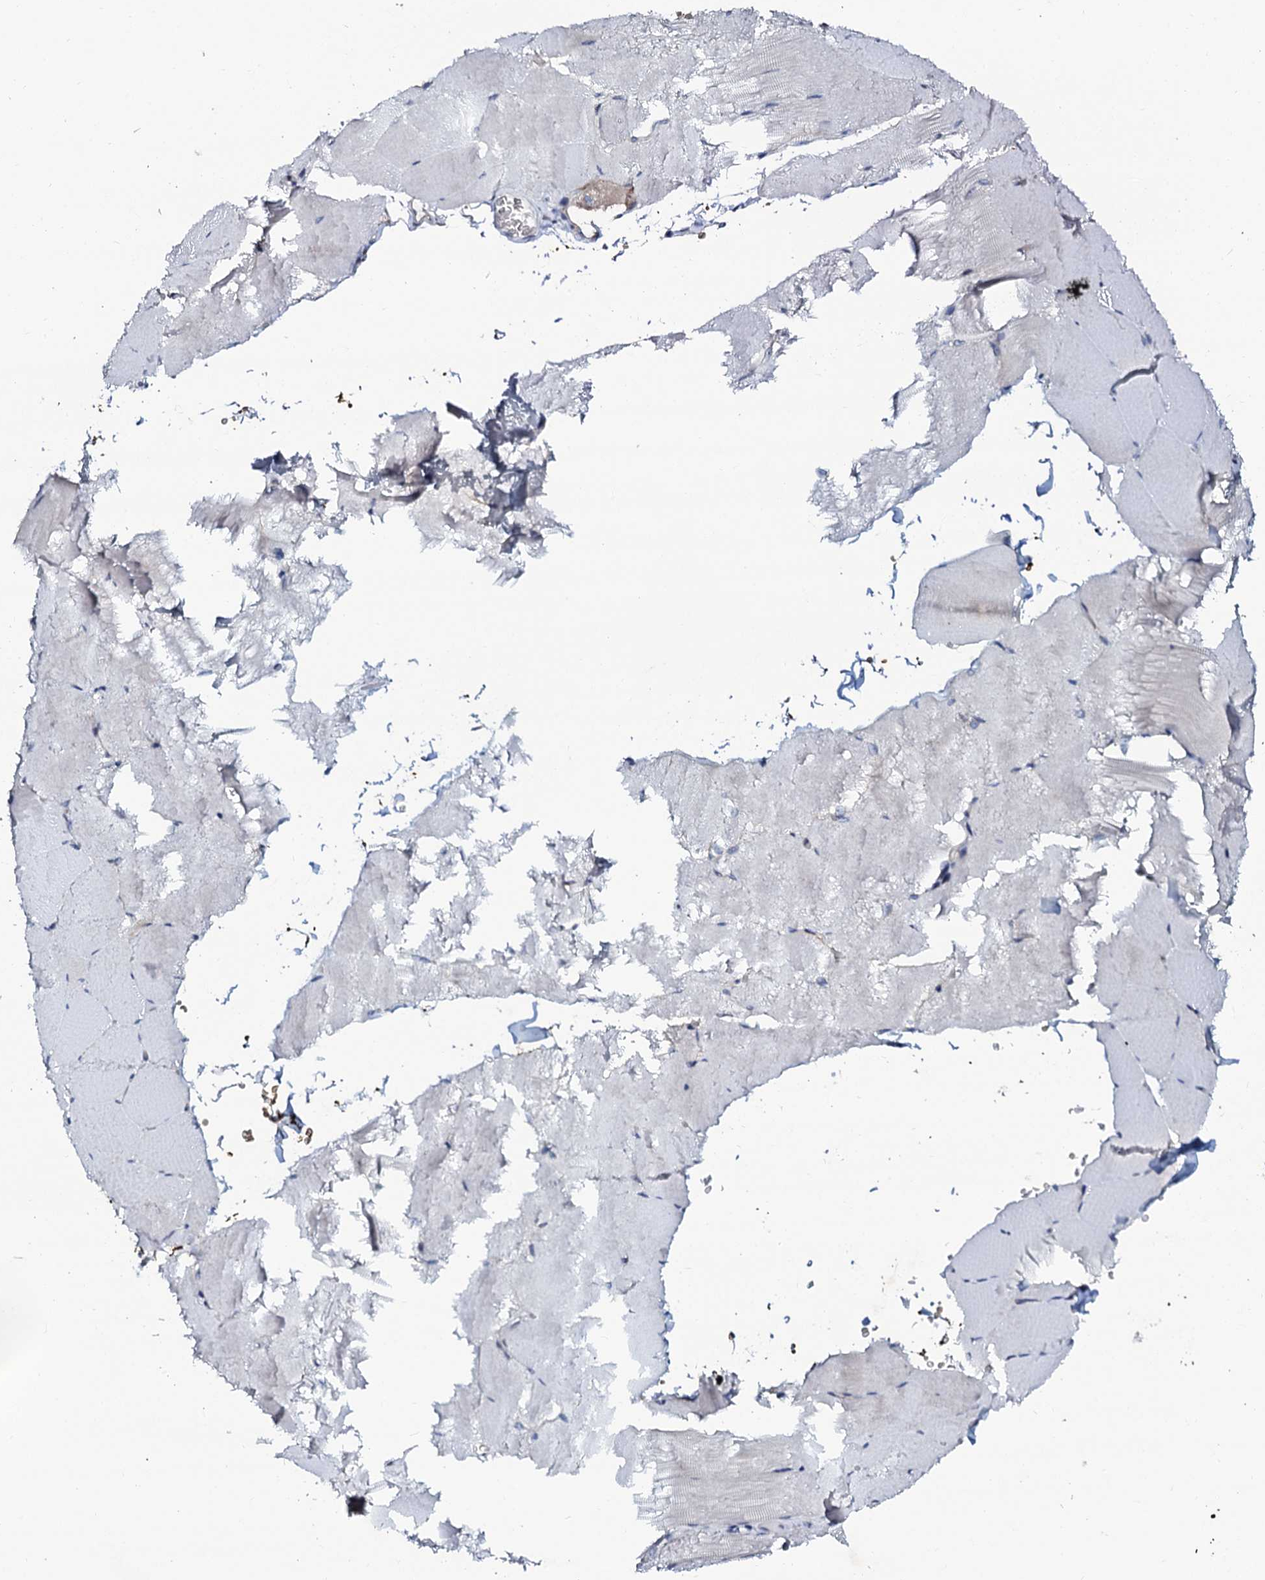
{"staining": {"intensity": "negative", "quantity": "none", "location": "none"}, "tissue": "skeletal muscle", "cell_type": "Myocytes", "image_type": "normal", "snomed": [{"axis": "morphology", "description": "Normal tissue, NOS"}, {"axis": "topography", "description": "Skeletal muscle"}, {"axis": "topography", "description": "Parathyroid gland"}], "caption": "This is a histopathology image of immunohistochemistry staining of unremarkable skeletal muscle, which shows no staining in myocytes. Nuclei are stained in blue.", "gene": "C10orf88", "patient": {"sex": "female", "age": 37}}